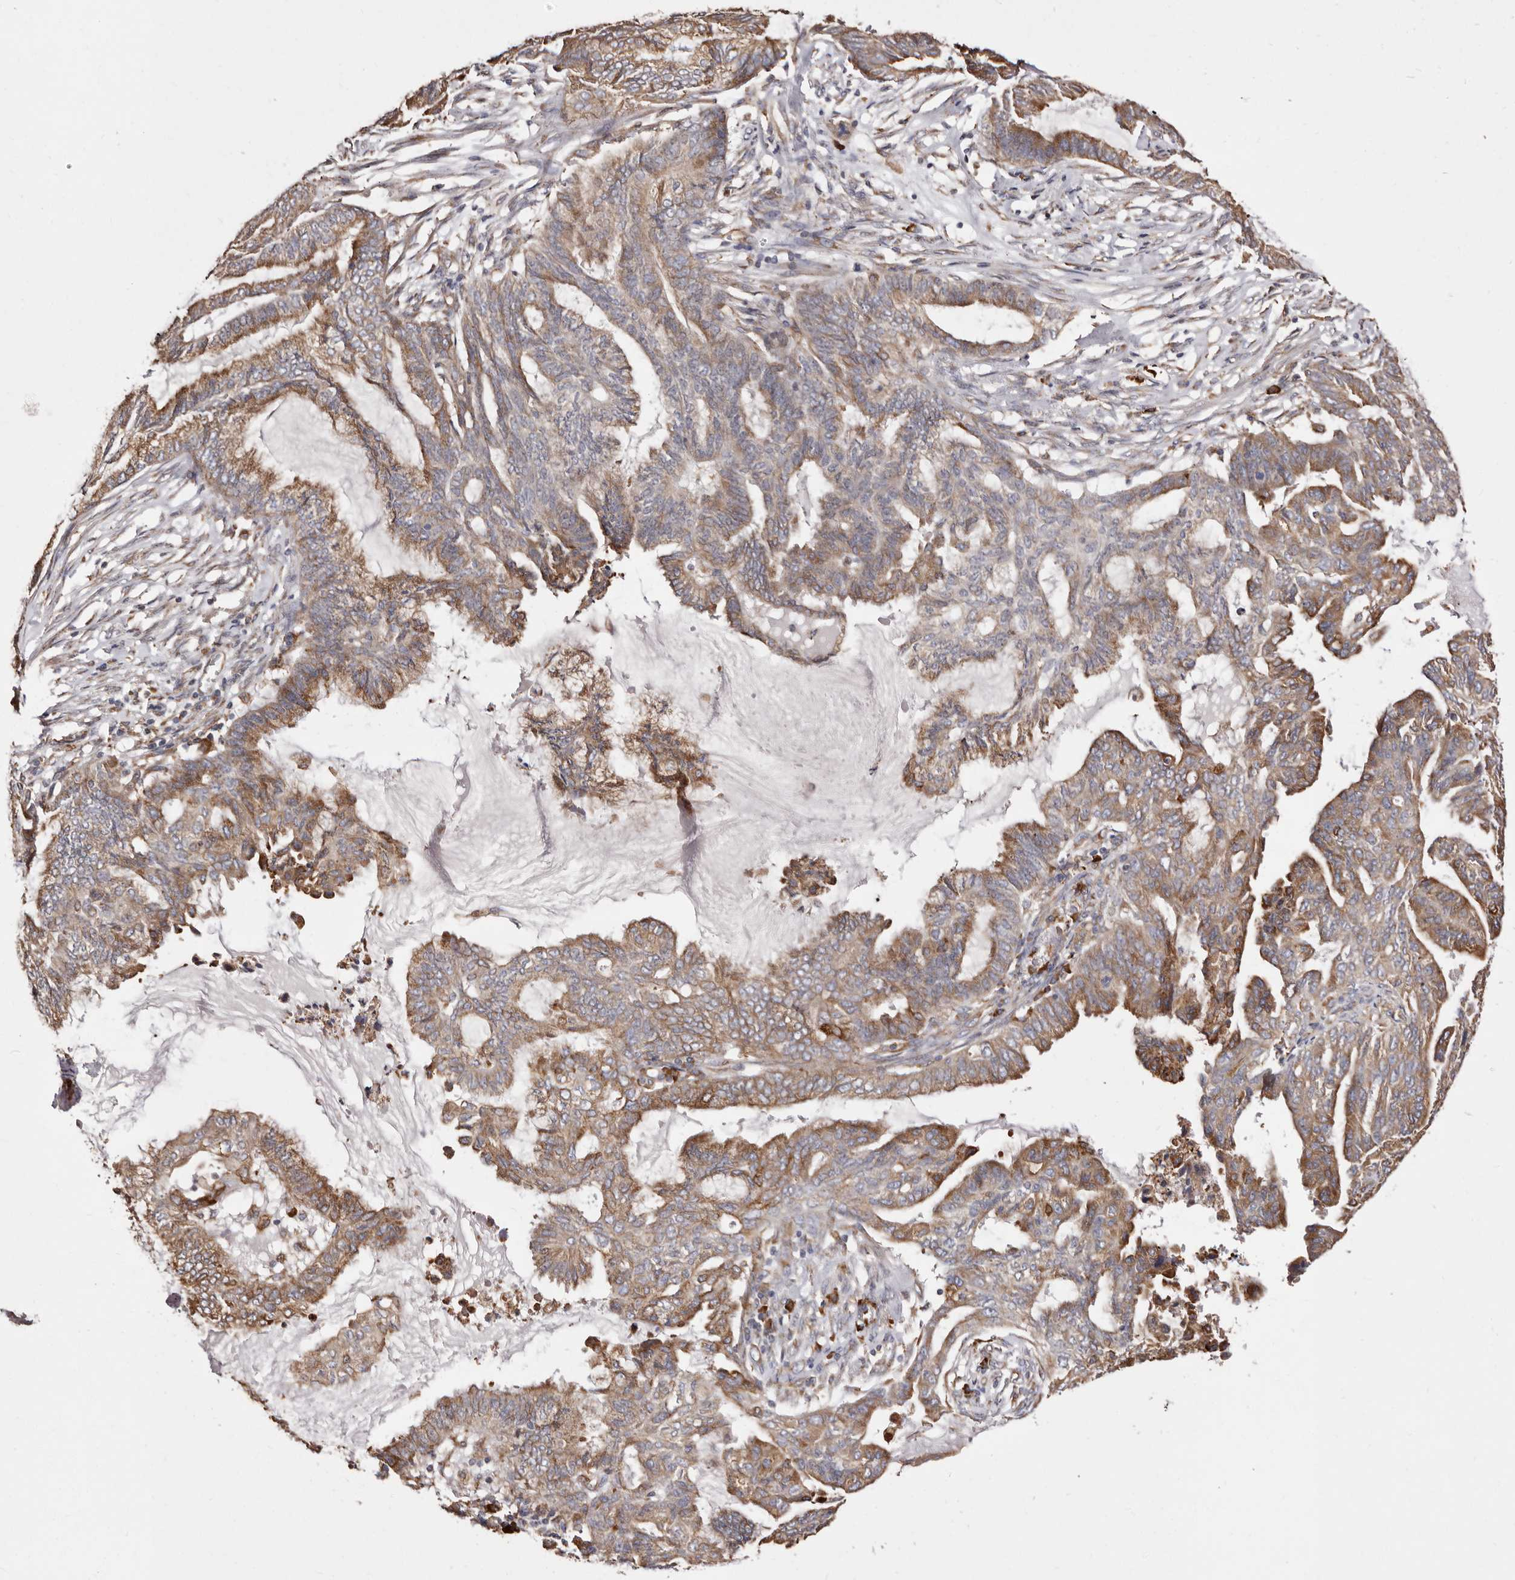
{"staining": {"intensity": "moderate", "quantity": ">75%", "location": "cytoplasmic/membranous"}, "tissue": "endometrial cancer", "cell_type": "Tumor cells", "image_type": "cancer", "snomed": [{"axis": "morphology", "description": "Adenocarcinoma, NOS"}, {"axis": "topography", "description": "Endometrium"}], "caption": "Immunohistochemistry (IHC) photomicrograph of neoplastic tissue: human endometrial cancer stained using immunohistochemistry (IHC) exhibits medium levels of moderate protein expression localized specifically in the cytoplasmic/membranous of tumor cells, appearing as a cytoplasmic/membranous brown color.", "gene": "ACBD6", "patient": {"sex": "female", "age": 86}}